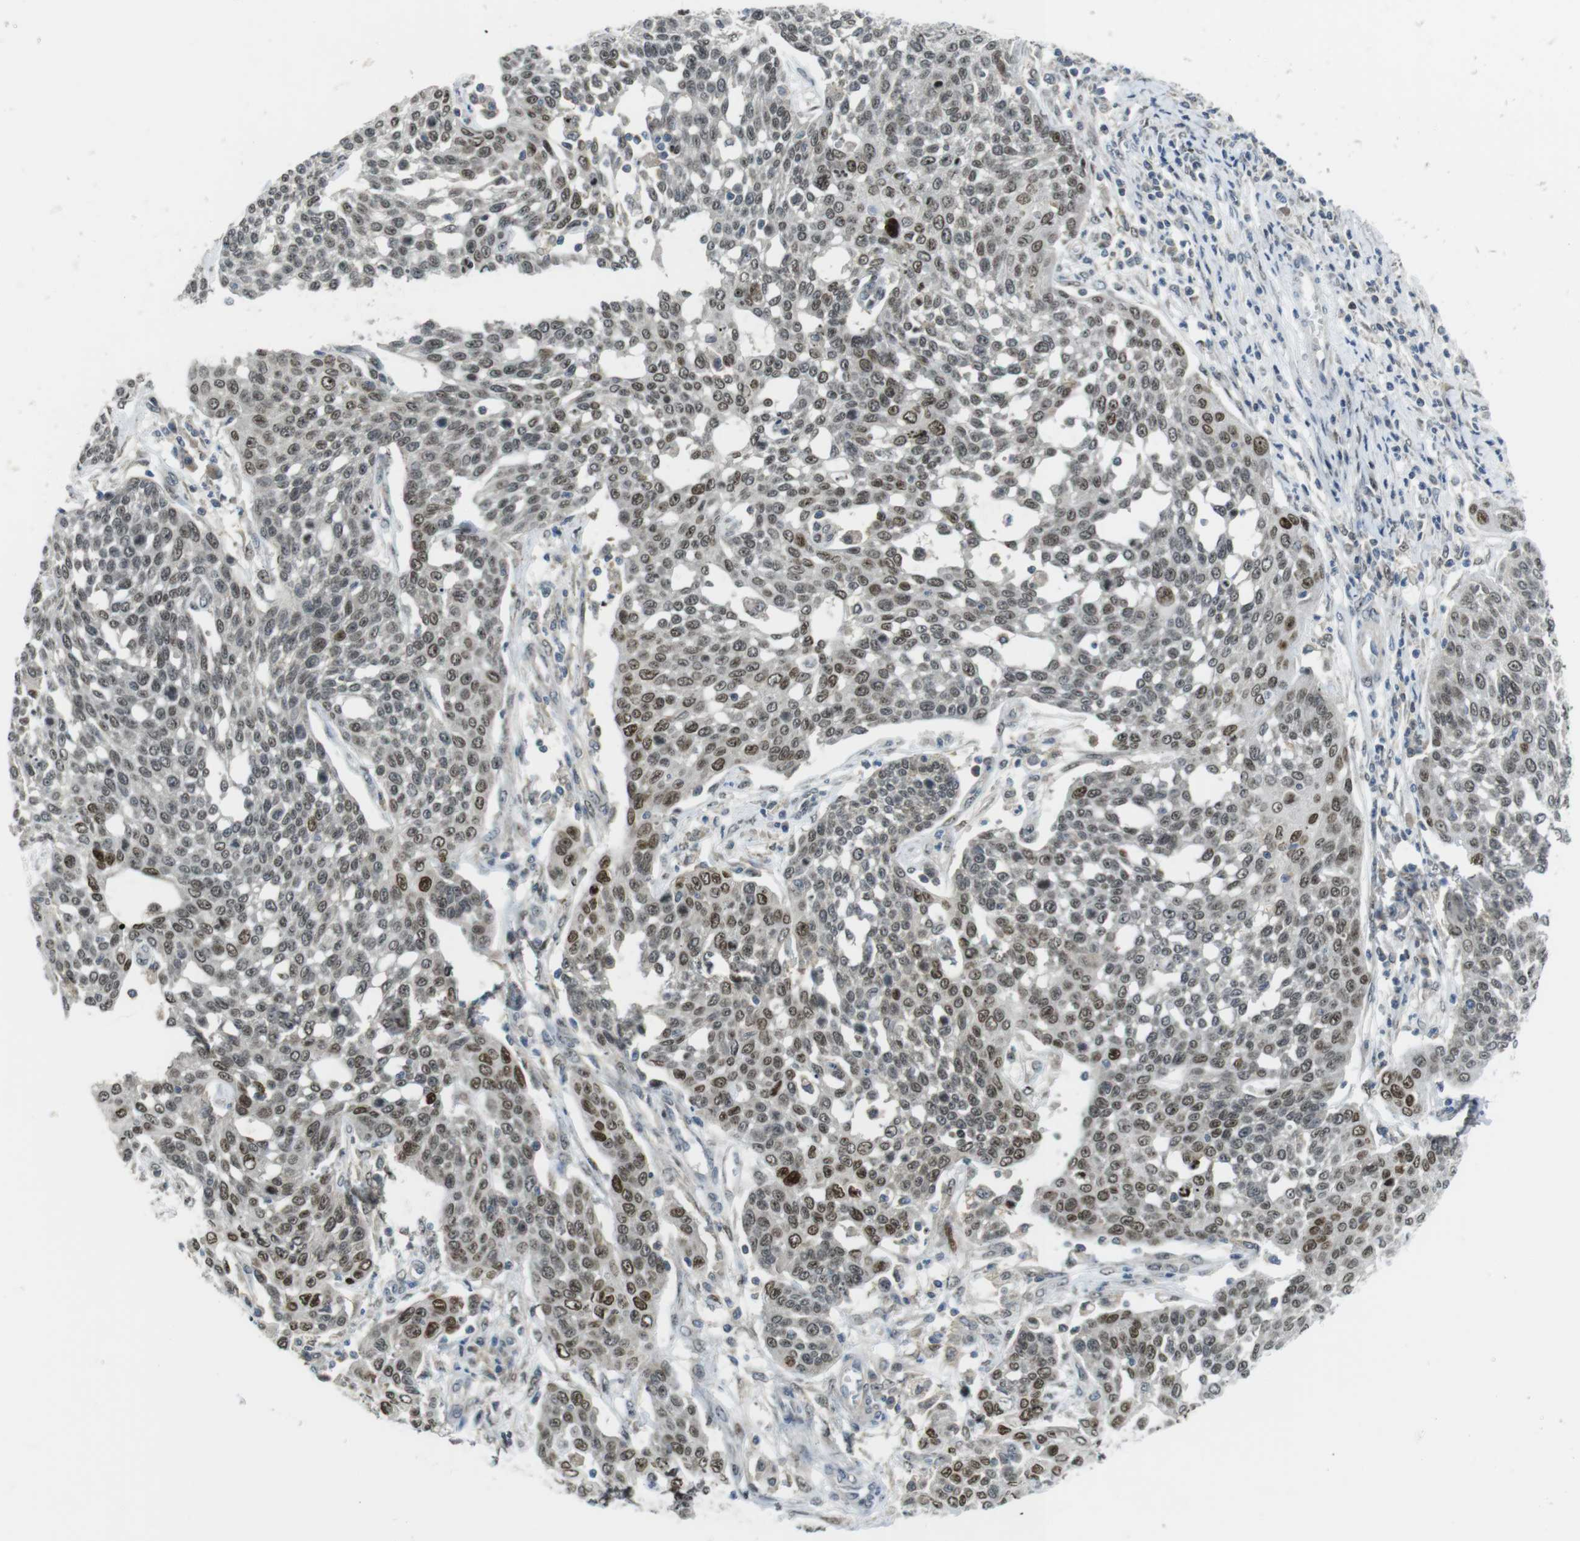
{"staining": {"intensity": "moderate", "quantity": "25%-75%", "location": "nuclear"}, "tissue": "cervical cancer", "cell_type": "Tumor cells", "image_type": "cancer", "snomed": [{"axis": "morphology", "description": "Squamous cell carcinoma, NOS"}, {"axis": "topography", "description": "Cervix"}], "caption": "This image exhibits immunohistochemistry (IHC) staining of cervical squamous cell carcinoma, with medium moderate nuclear positivity in approximately 25%-75% of tumor cells.", "gene": "RCC1", "patient": {"sex": "female", "age": 34}}